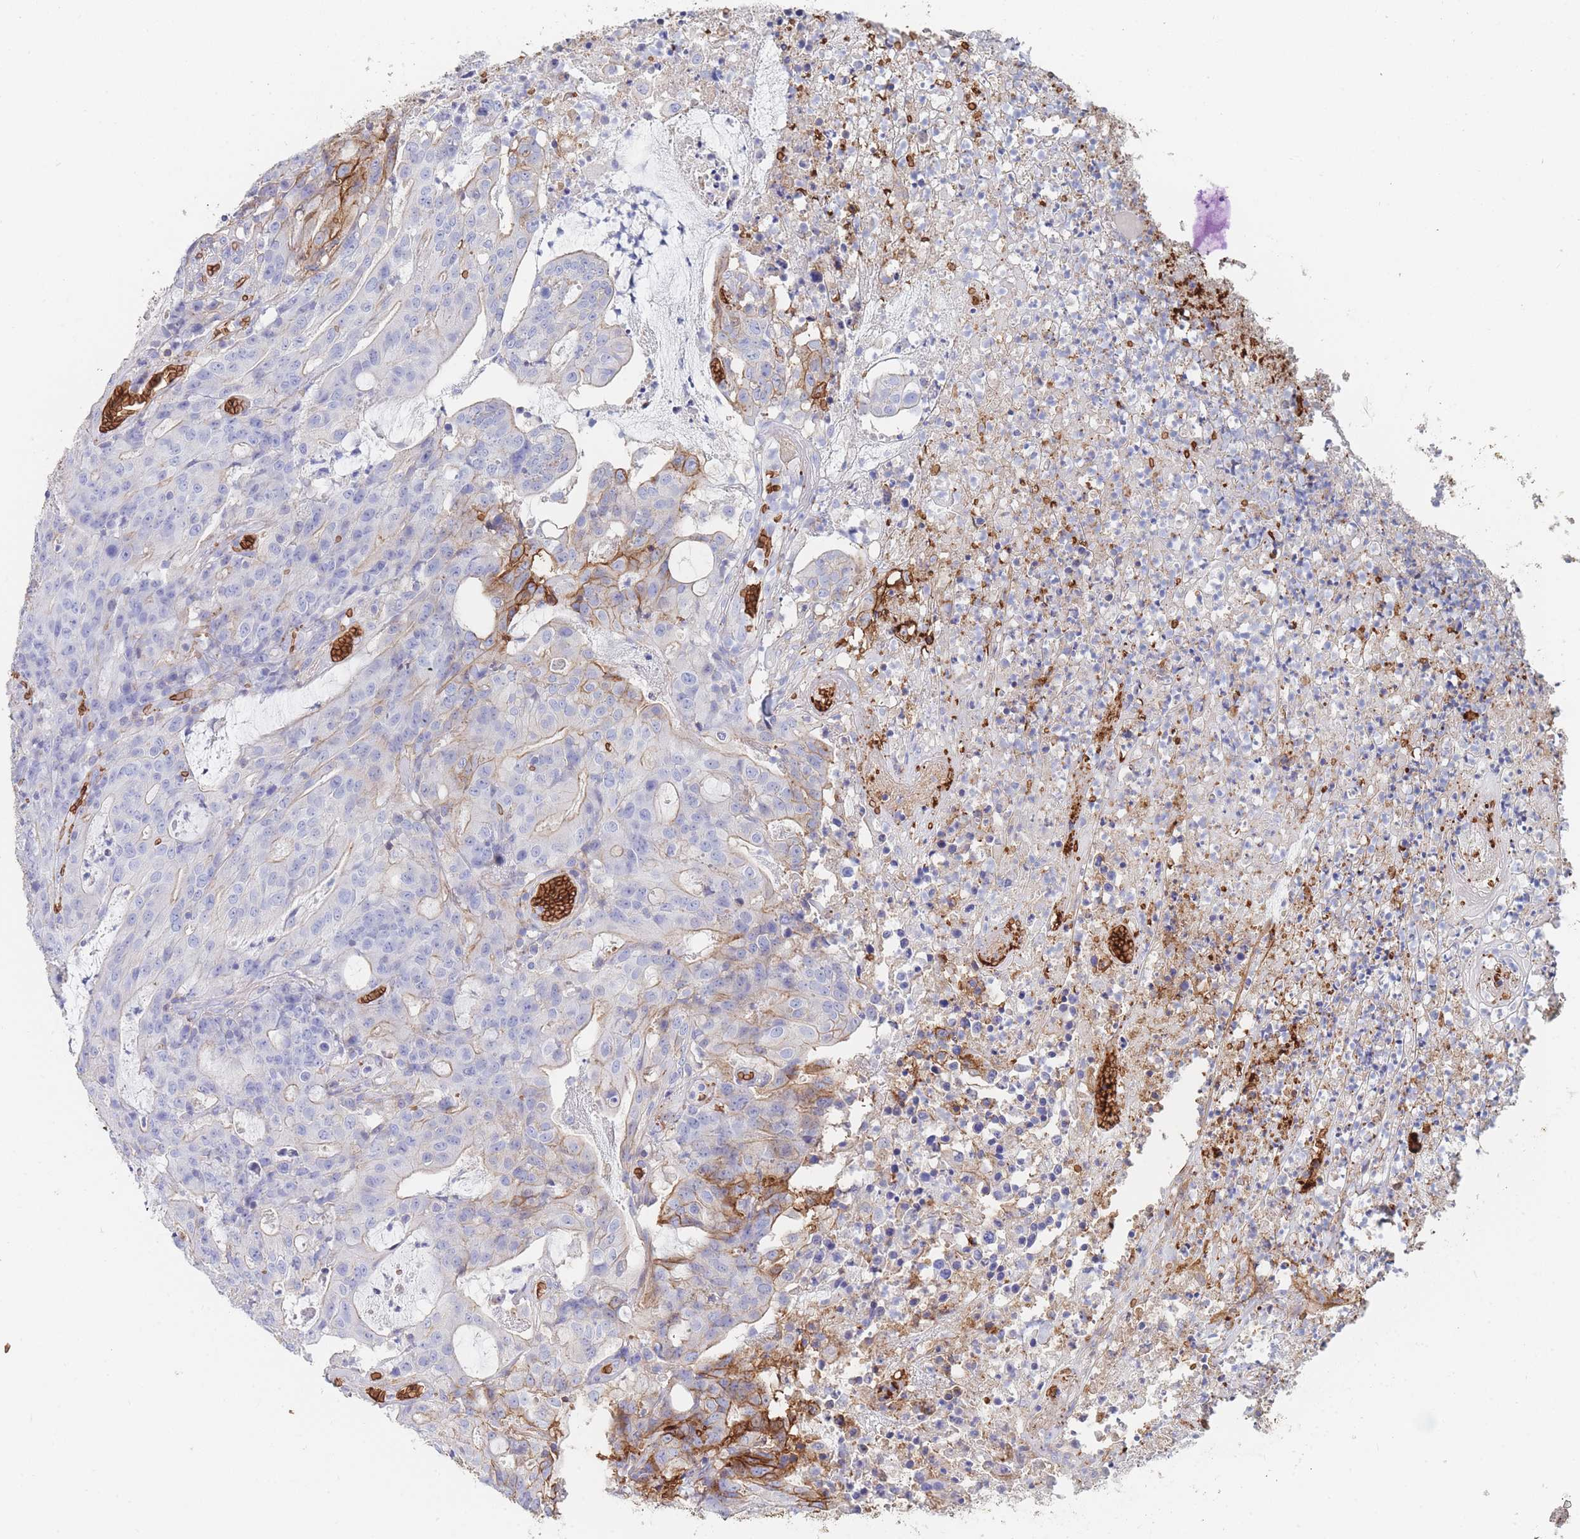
{"staining": {"intensity": "moderate", "quantity": "<25%", "location": "cytoplasmic/membranous"}, "tissue": "colorectal cancer", "cell_type": "Tumor cells", "image_type": "cancer", "snomed": [{"axis": "morphology", "description": "Adenocarcinoma, NOS"}, {"axis": "topography", "description": "Colon"}], "caption": "A micrograph showing moderate cytoplasmic/membranous positivity in approximately <25% of tumor cells in colorectal cancer (adenocarcinoma), as visualized by brown immunohistochemical staining.", "gene": "SLC2A1", "patient": {"sex": "male", "age": 83}}